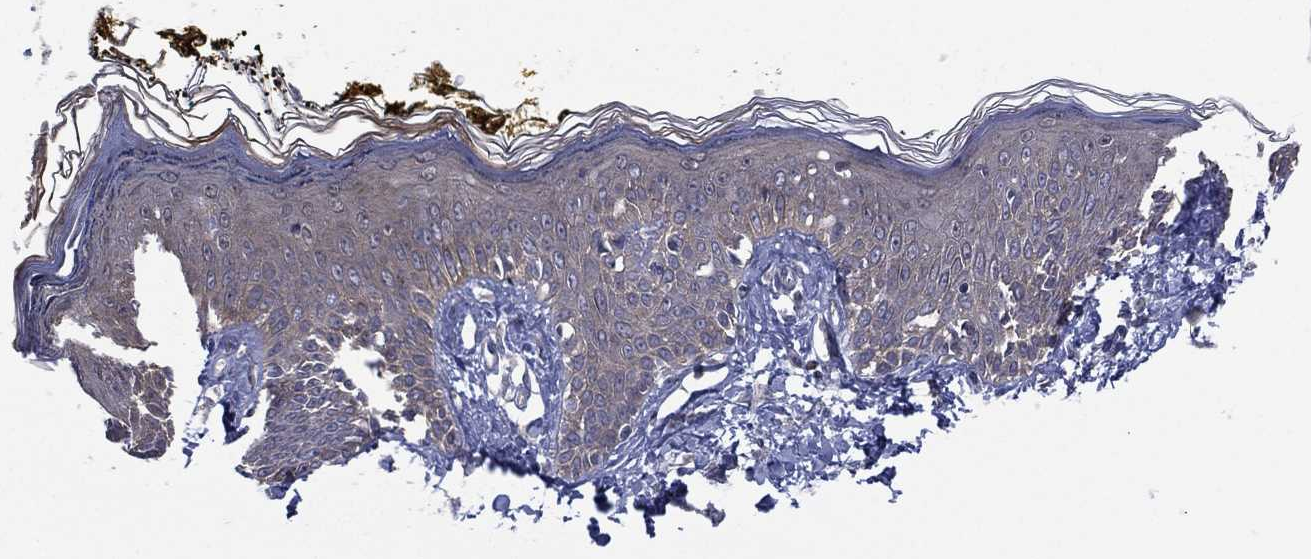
{"staining": {"intensity": "negative", "quantity": "none", "location": "none"}, "tissue": "skin", "cell_type": "Fibroblasts", "image_type": "normal", "snomed": [{"axis": "morphology", "description": "Normal tissue, NOS"}, {"axis": "topography", "description": "Skin"}], "caption": "This is an IHC micrograph of benign skin. There is no positivity in fibroblasts.", "gene": "MPP7", "patient": {"sex": "male", "age": 76}}